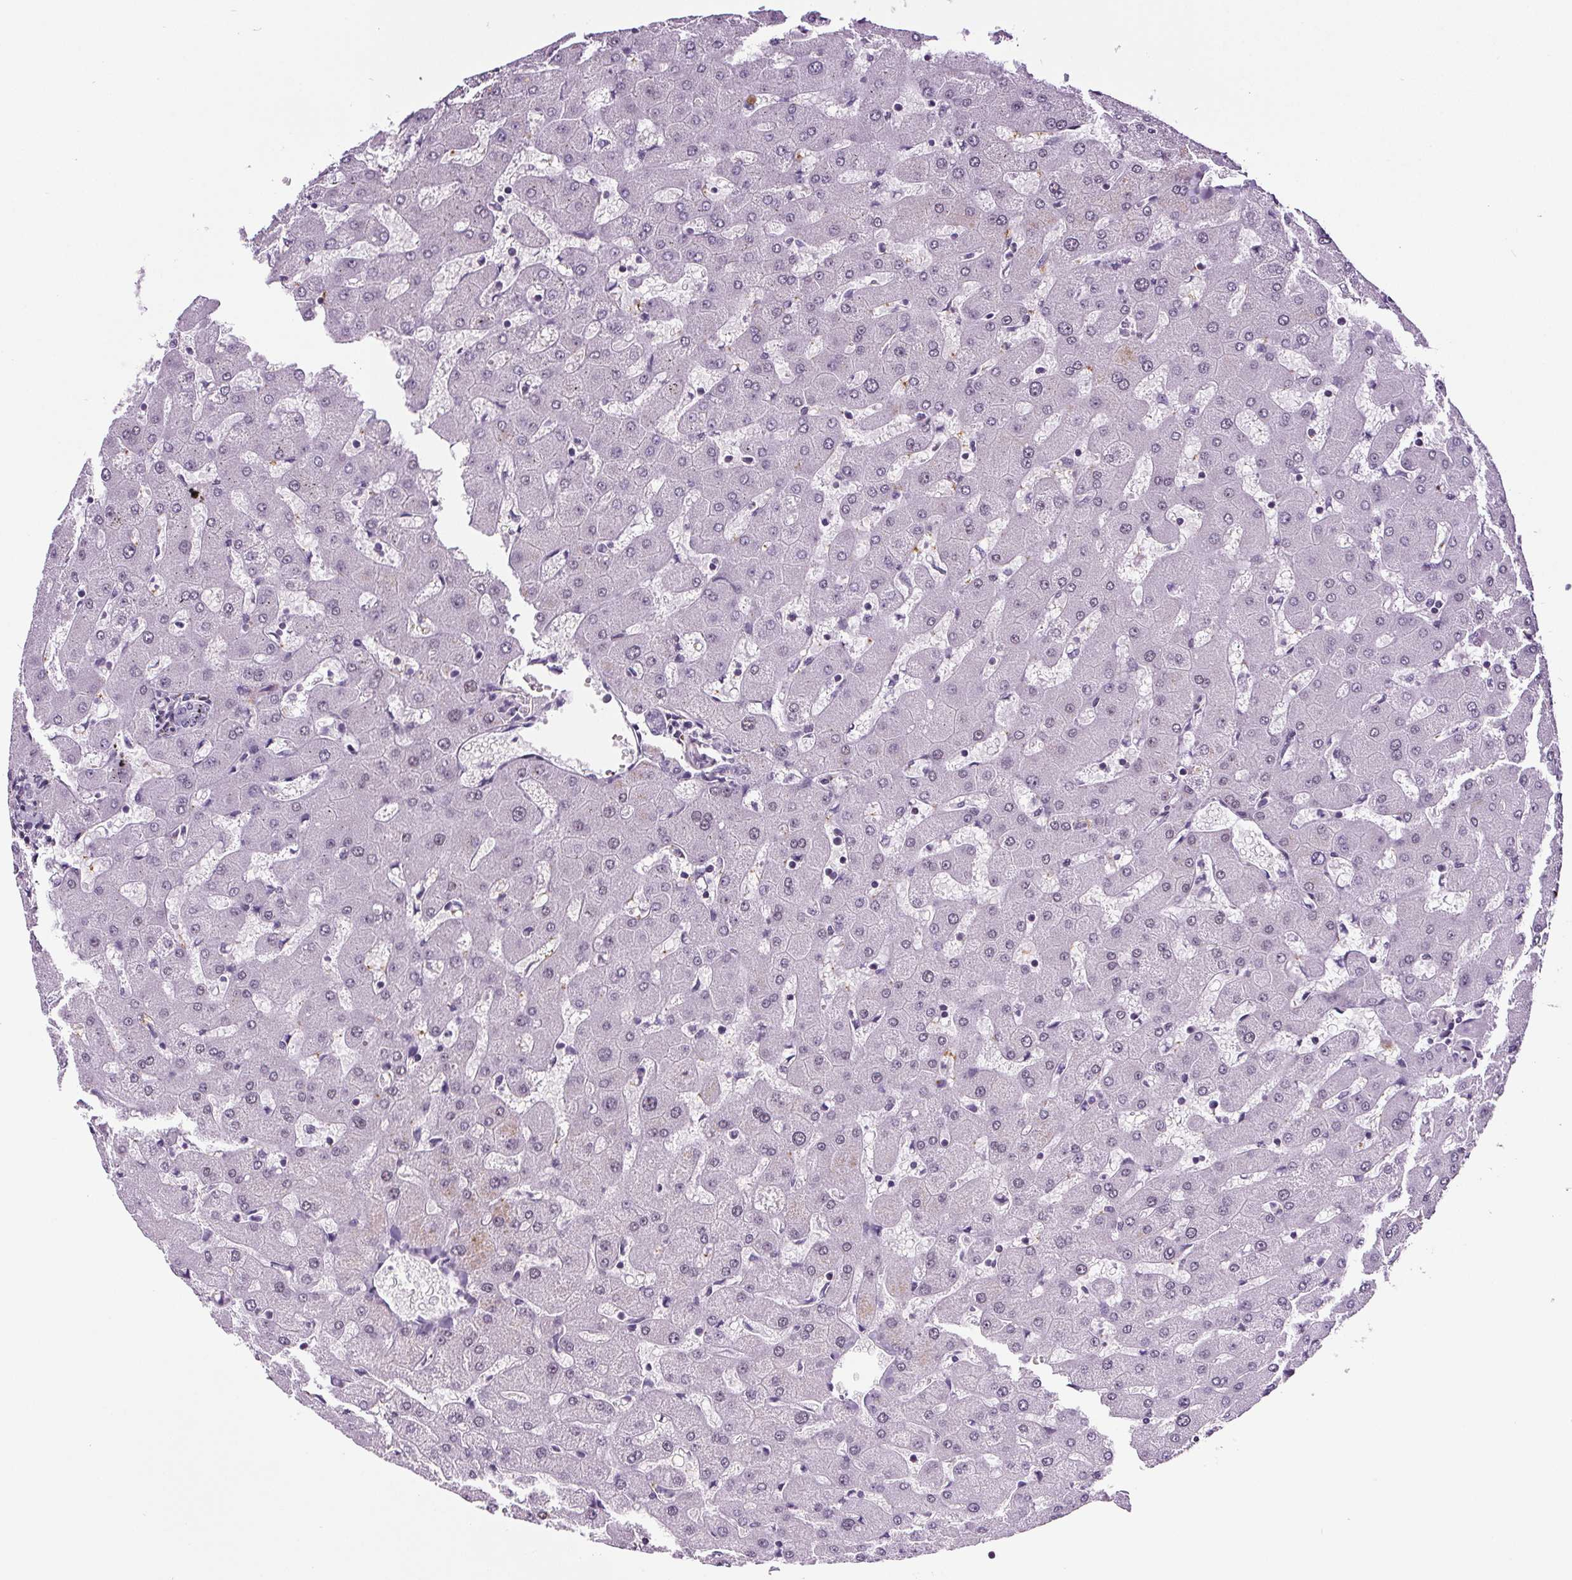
{"staining": {"intensity": "negative", "quantity": "none", "location": "none"}, "tissue": "liver", "cell_type": "Cholangiocytes", "image_type": "normal", "snomed": [{"axis": "morphology", "description": "Normal tissue, NOS"}, {"axis": "topography", "description": "Liver"}], "caption": "The histopathology image reveals no staining of cholangiocytes in unremarkable liver.", "gene": "GP6", "patient": {"sex": "female", "age": 63}}